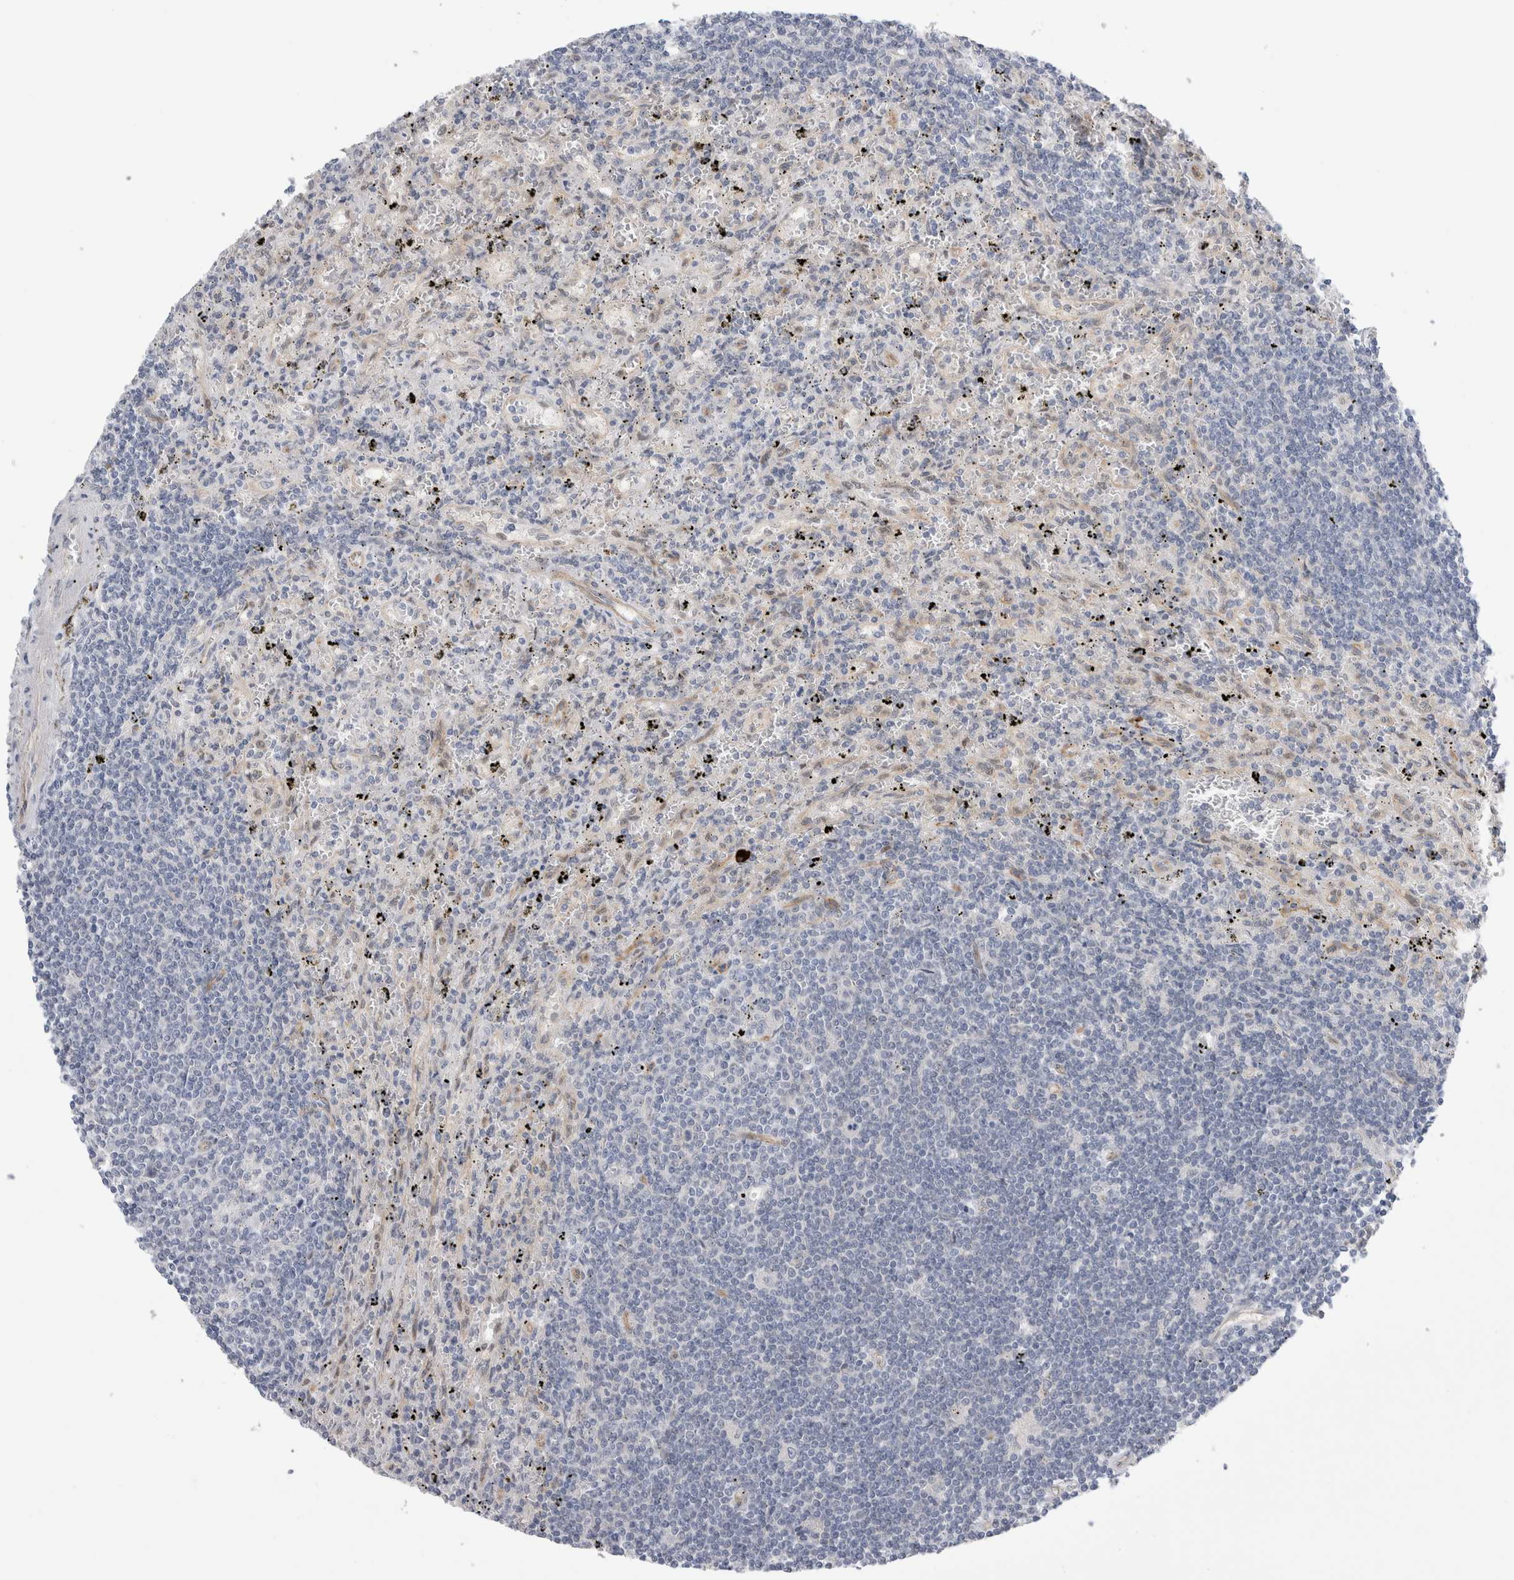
{"staining": {"intensity": "negative", "quantity": "none", "location": "none"}, "tissue": "lymphoma", "cell_type": "Tumor cells", "image_type": "cancer", "snomed": [{"axis": "morphology", "description": "Malignant lymphoma, non-Hodgkin's type, Low grade"}, {"axis": "topography", "description": "Spleen"}], "caption": "Tumor cells show no significant protein positivity in low-grade malignant lymphoma, non-Hodgkin's type. (Immunohistochemistry (ihc), brightfield microscopy, high magnification).", "gene": "TAFA5", "patient": {"sex": "male", "age": 76}}